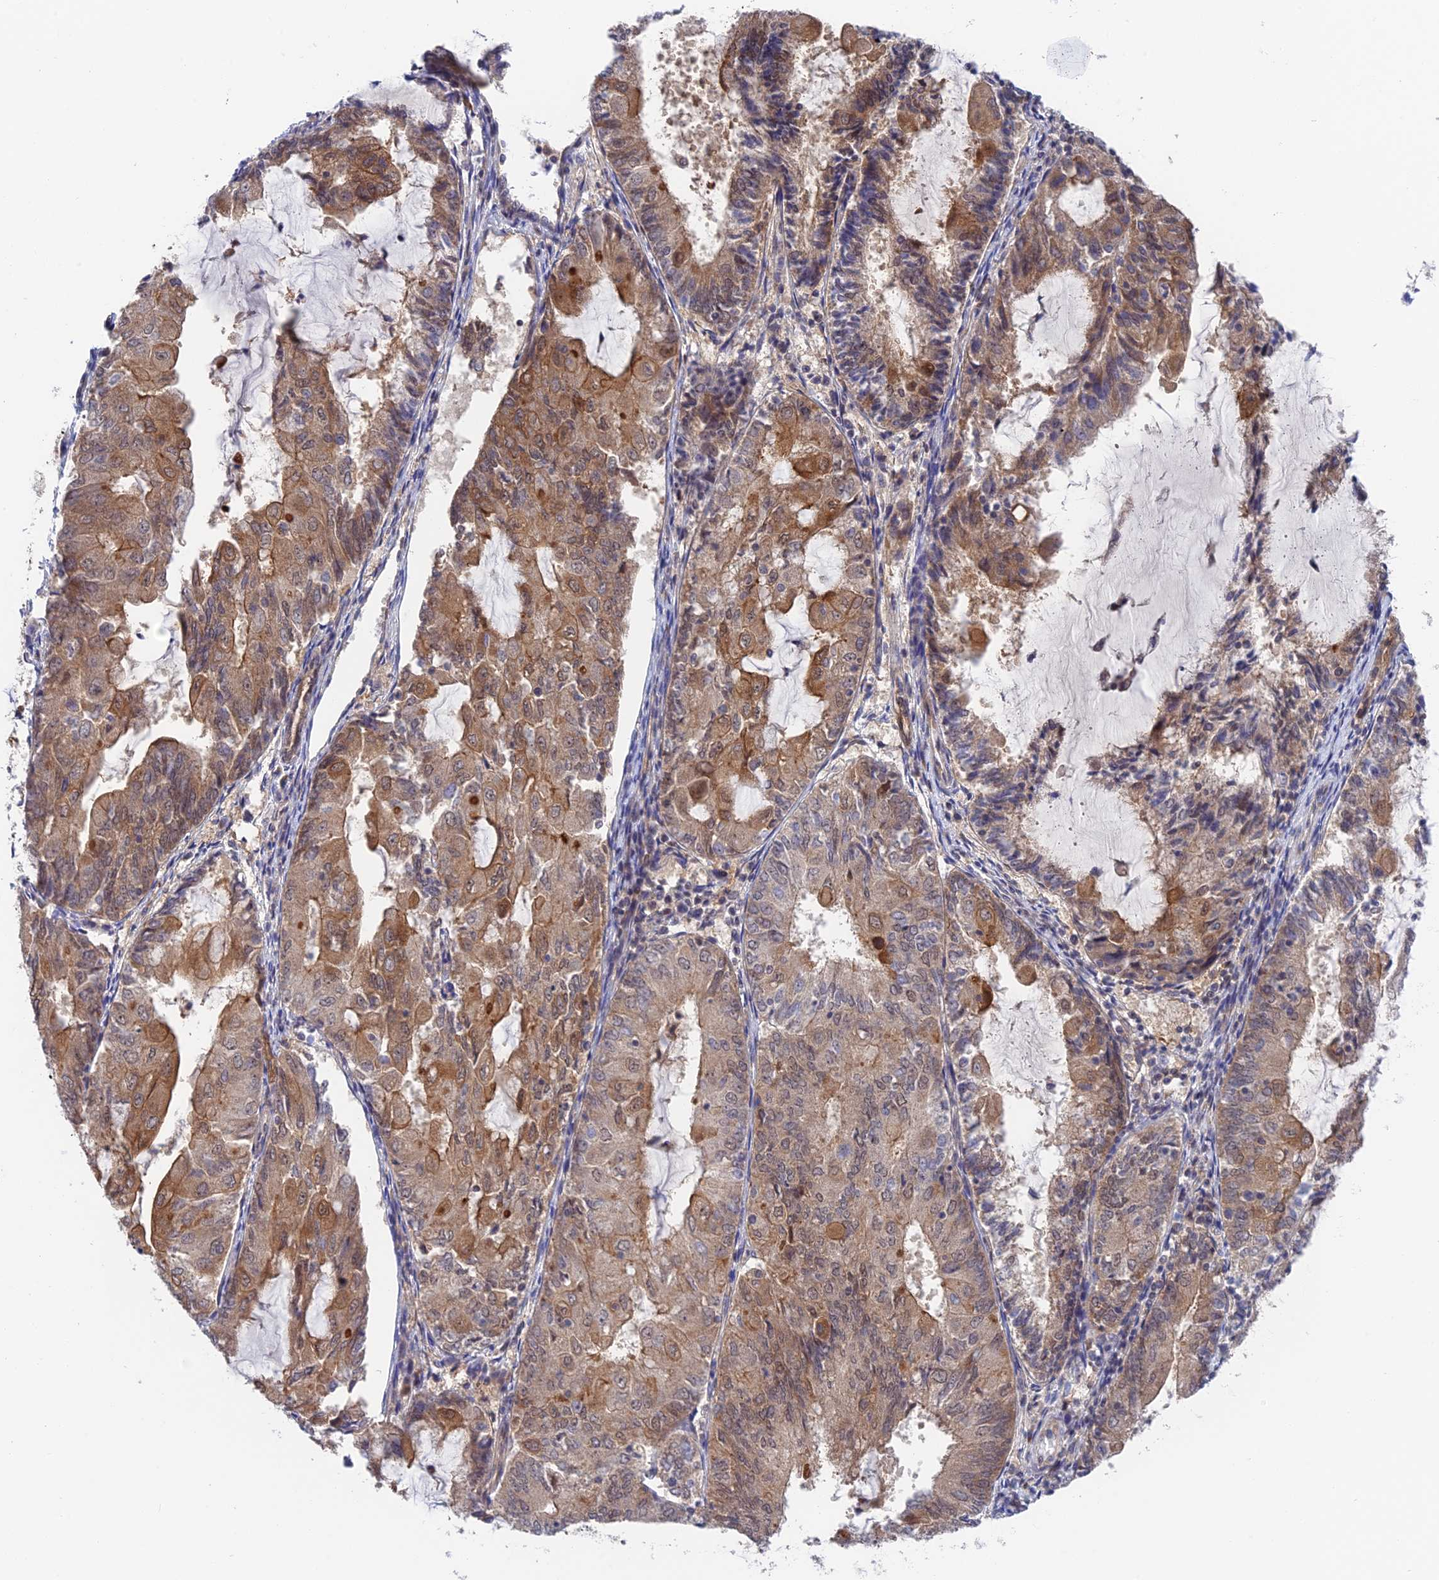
{"staining": {"intensity": "moderate", "quantity": ">75%", "location": "cytoplasmic/membranous,nuclear"}, "tissue": "endometrial cancer", "cell_type": "Tumor cells", "image_type": "cancer", "snomed": [{"axis": "morphology", "description": "Adenocarcinoma, NOS"}, {"axis": "topography", "description": "Endometrium"}], "caption": "Moderate cytoplasmic/membranous and nuclear positivity is appreciated in approximately >75% of tumor cells in endometrial cancer.", "gene": "TCEA1", "patient": {"sex": "female", "age": 81}}